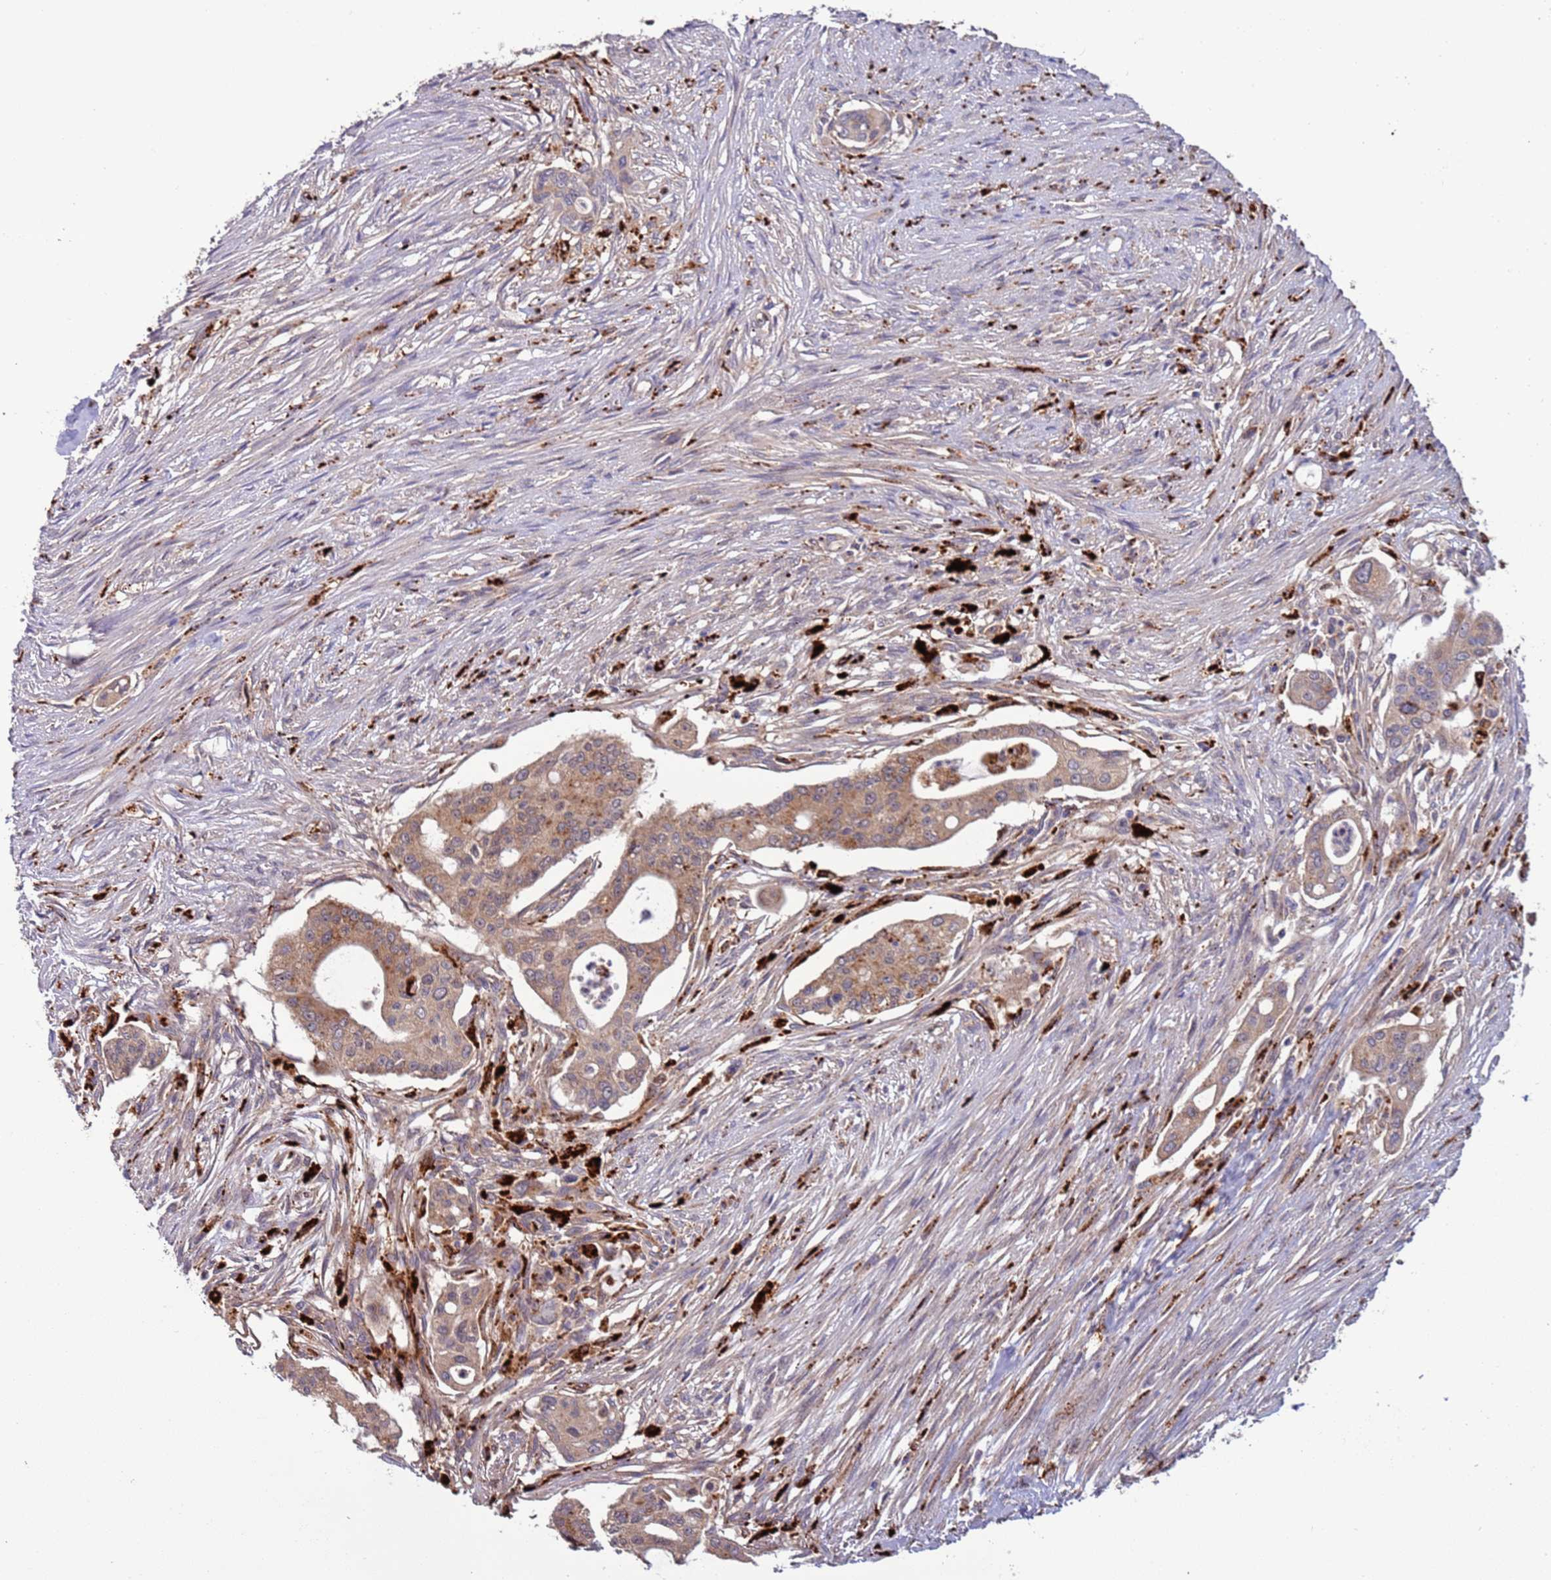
{"staining": {"intensity": "moderate", "quantity": ">75%", "location": "cytoplasmic/membranous"}, "tissue": "pancreatic cancer", "cell_type": "Tumor cells", "image_type": "cancer", "snomed": [{"axis": "morphology", "description": "Adenocarcinoma, NOS"}, {"axis": "topography", "description": "Pancreas"}], "caption": "Protein expression analysis of human pancreatic adenocarcinoma reveals moderate cytoplasmic/membranous expression in about >75% of tumor cells. (Brightfield microscopy of DAB IHC at high magnification).", "gene": "VPS36", "patient": {"sex": "male", "age": 46}}